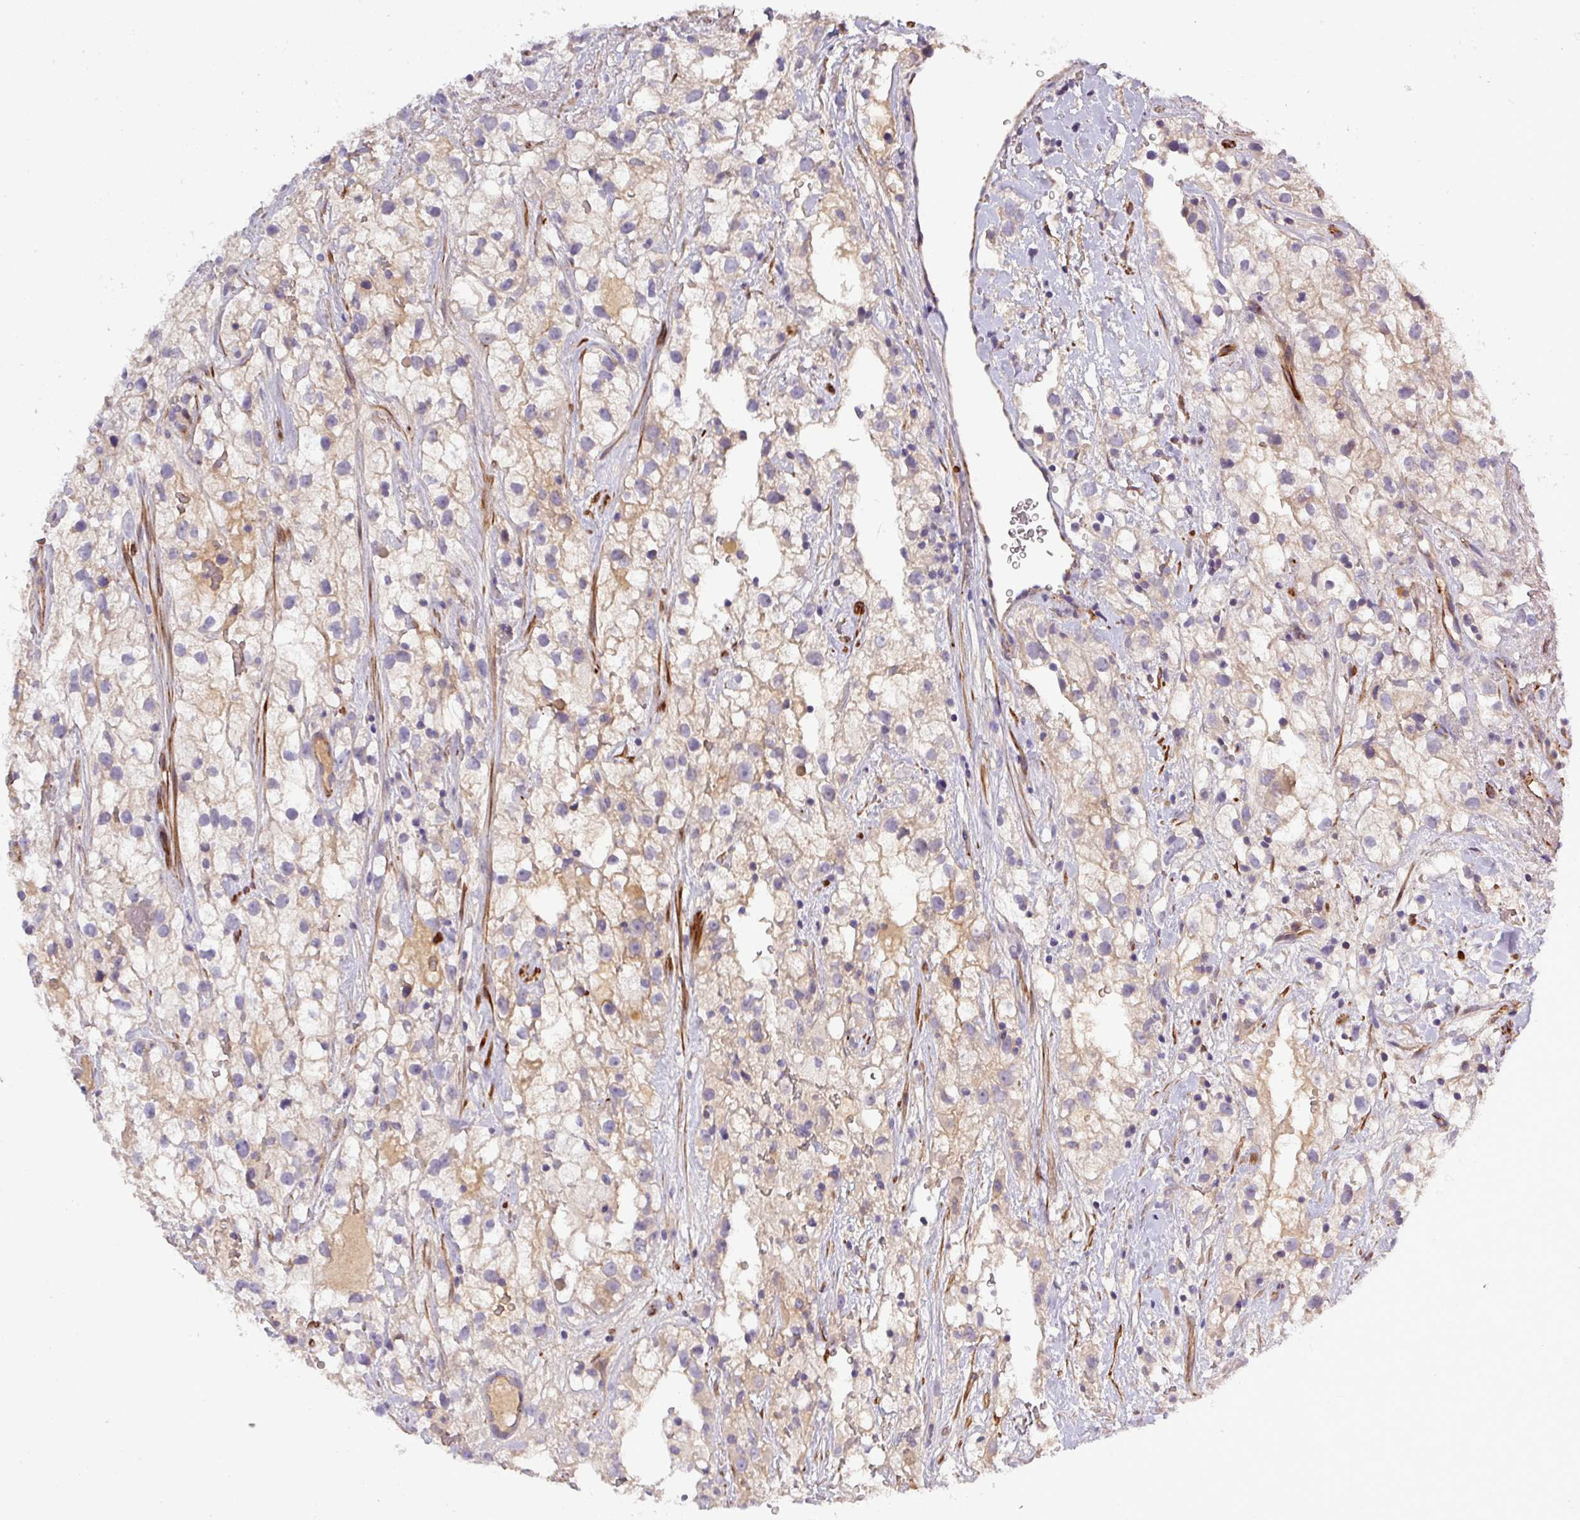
{"staining": {"intensity": "moderate", "quantity": "<25%", "location": "cytoplasmic/membranous"}, "tissue": "renal cancer", "cell_type": "Tumor cells", "image_type": "cancer", "snomed": [{"axis": "morphology", "description": "Adenocarcinoma, NOS"}, {"axis": "topography", "description": "Kidney"}], "caption": "A low amount of moderate cytoplasmic/membranous positivity is present in about <25% of tumor cells in adenocarcinoma (renal) tissue.", "gene": "PARD6A", "patient": {"sex": "male", "age": 59}}